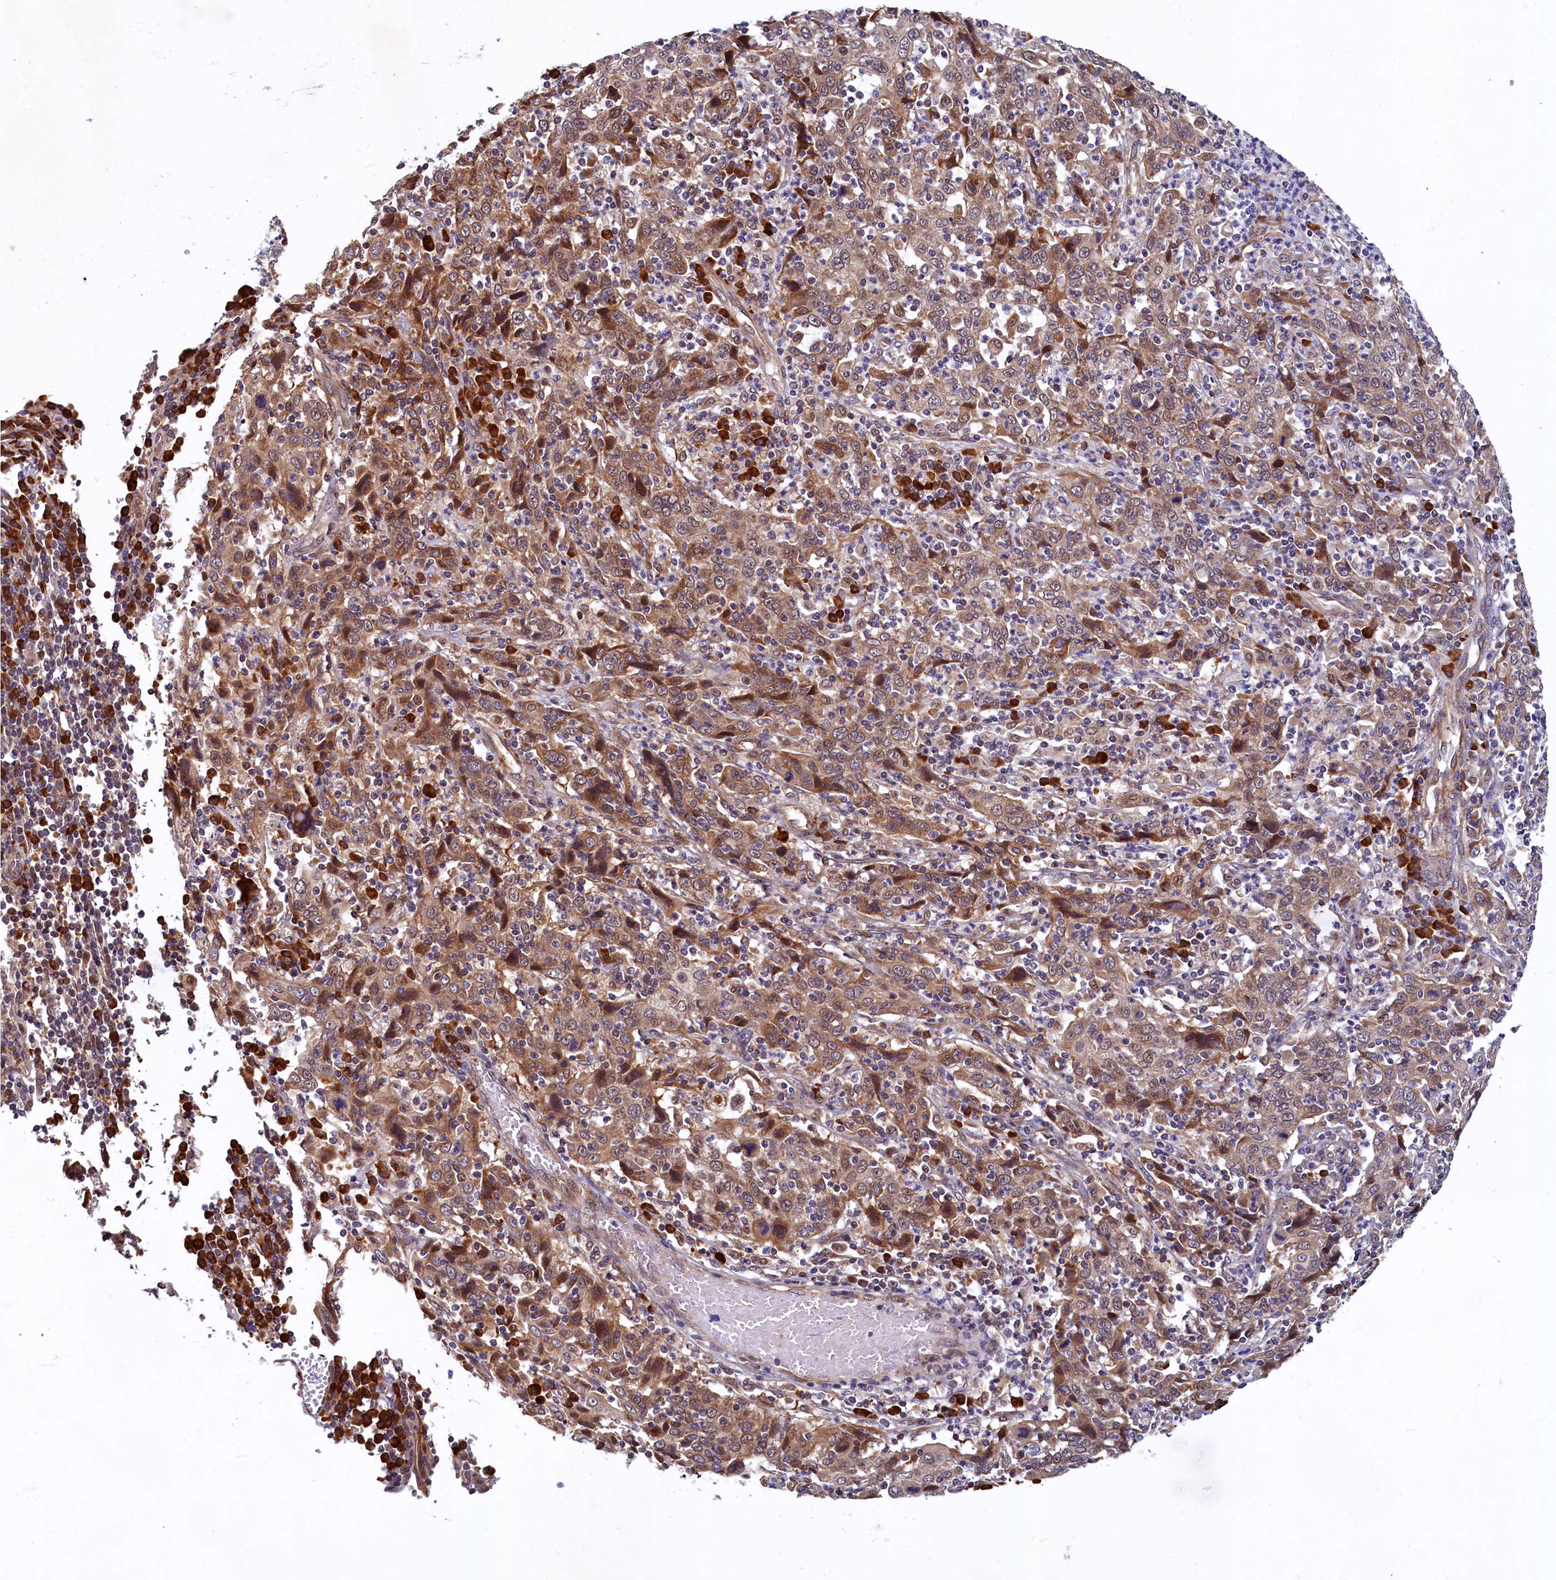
{"staining": {"intensity": "moderate", "quantity": ">75%", "location": "cytoplasmic/membranous"}, "tissue": "cervical cancer", "cell_type": "Tumor cells", "image_type": "cancer", "snomed": [{"axis": "morphology", "description": "Squamous cell carcinoma, NOS"}, {"axis": "topography", "description": "Cervix"}], "caption": "Immunohistochemical staining of human squamous cell carcinoma (cervical) shows moderate cytoplasmic/membranous protein positivity in approximately >75% of tumor cells. Using DAB (brown) and hematoxylin (blue) stains, captured at high magnification using brightfield microscopy.", "gene": "SLC16A14", "patient": {"sex": "female", "age": 46}}